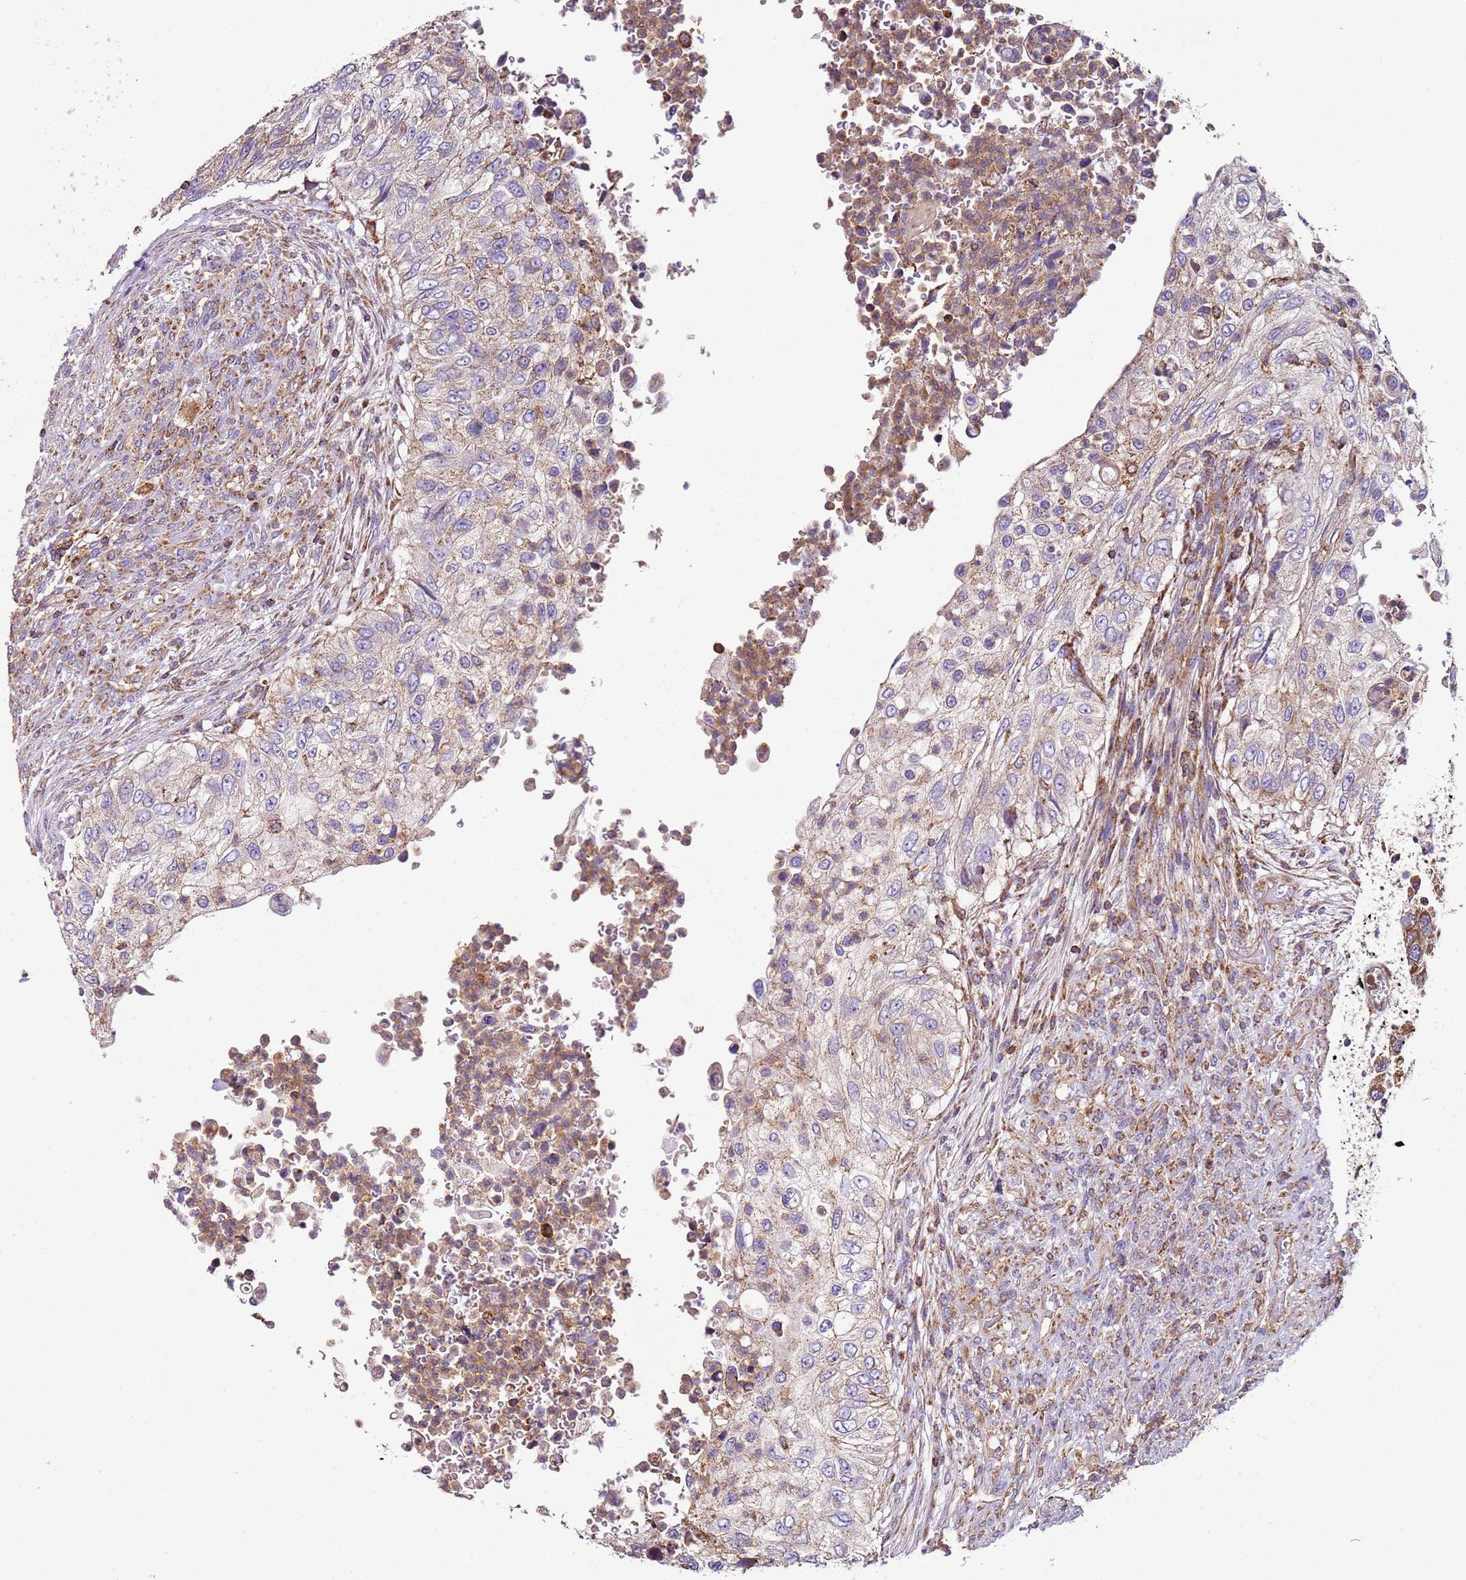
{"staining": {"intensity": "weak", "quantity": "<25%", "location": "cytoplasmic/membranous"}, "tissue": "urothelial cancer", "cell_type": "Tumor cells", "image_type": "cancer", "snomed": [{"axis": "morphology", "description": "Urothelial carcinoma, High grade"}, {"axis": "topography", "description": "Urinary bladder"}], "caption": "Image shows no protein positivity in tumor cells of urothelial cancer tissue.", "gene": "RMND5A", "patient": {"sex": "female", "age": 60}}